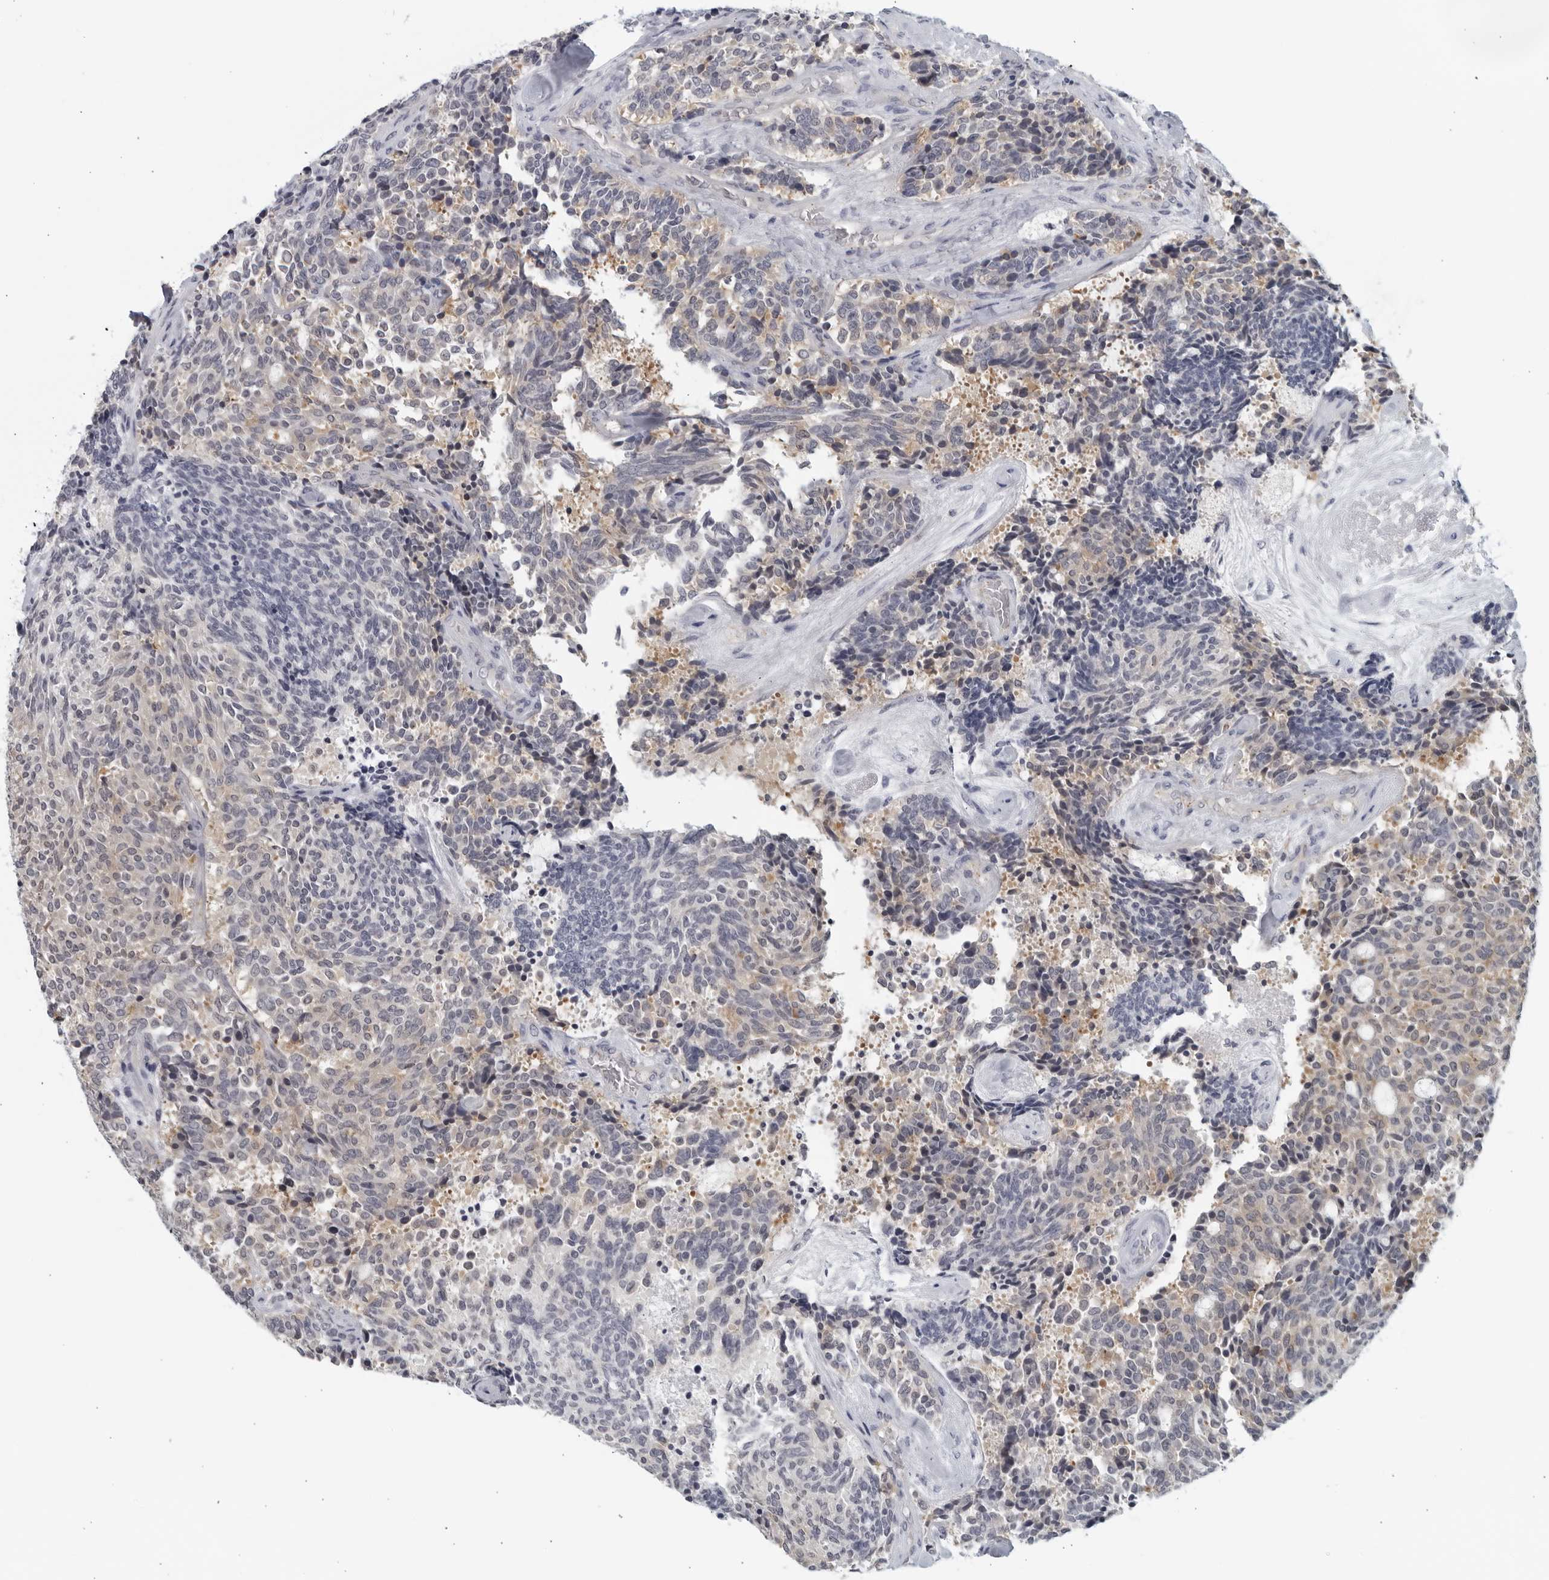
{"staining": {"intensity": "weak", "quantity": "<25%", "location": "cytoplasmic/membranous"}, "tissue": "carcinoid", "cell_type": "Tumor cells", "image_type": "cancer", "snomed": [{"axis": "morphology", "description": "Carcinoid, malignant, NOS"}, {"axis": "topography", "description": "Pancreas"}], "caption": "Immunohistochemical staining of human carcinoid (malignant) demonstrates no significant staining in tumor cells.", "gene": "MATN1", "patient": {"sex": "female", "age": 54}}